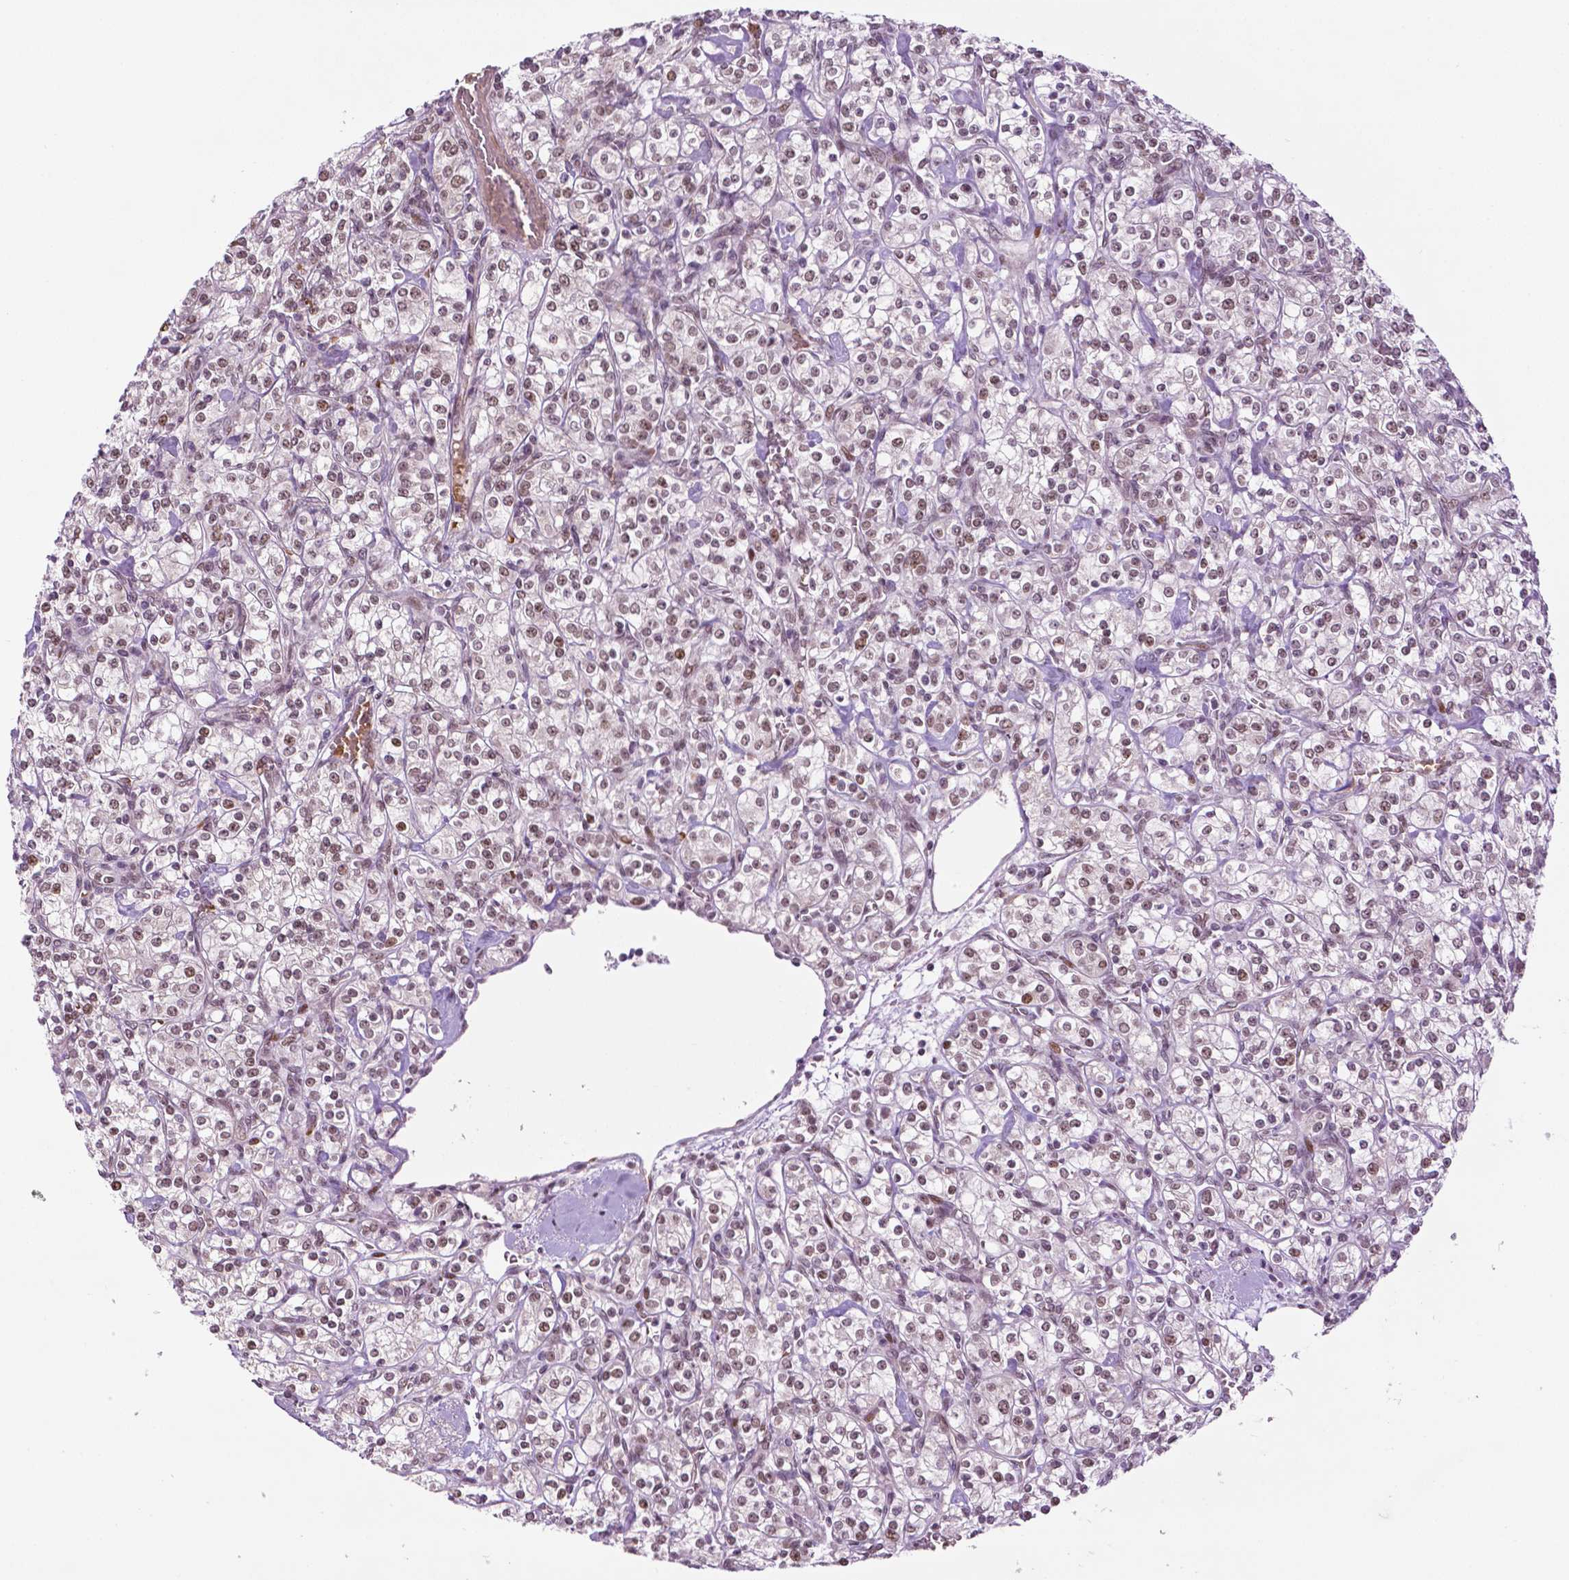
{"staining": {"intensity": "weak", "quantity": "25%-75%", "location": "nuclear"}, "tissue": "renal cancer", "cell_type": "Tumor cells", "image_type": "cancer", "snomed": [{"axis": "morphology", "description": "Adenocarcinoma, NOS"}, {"axis": "topography", "description": "Kidney"}], "caption": "An image showing weak nuclear staining in about 25%-75% of tumor cells in adenocarcinoma (renal), as visualized by brown immunohistochemical staining.", "gene": "ZNF41", "patient": {"sex": "male", "age": 77}}